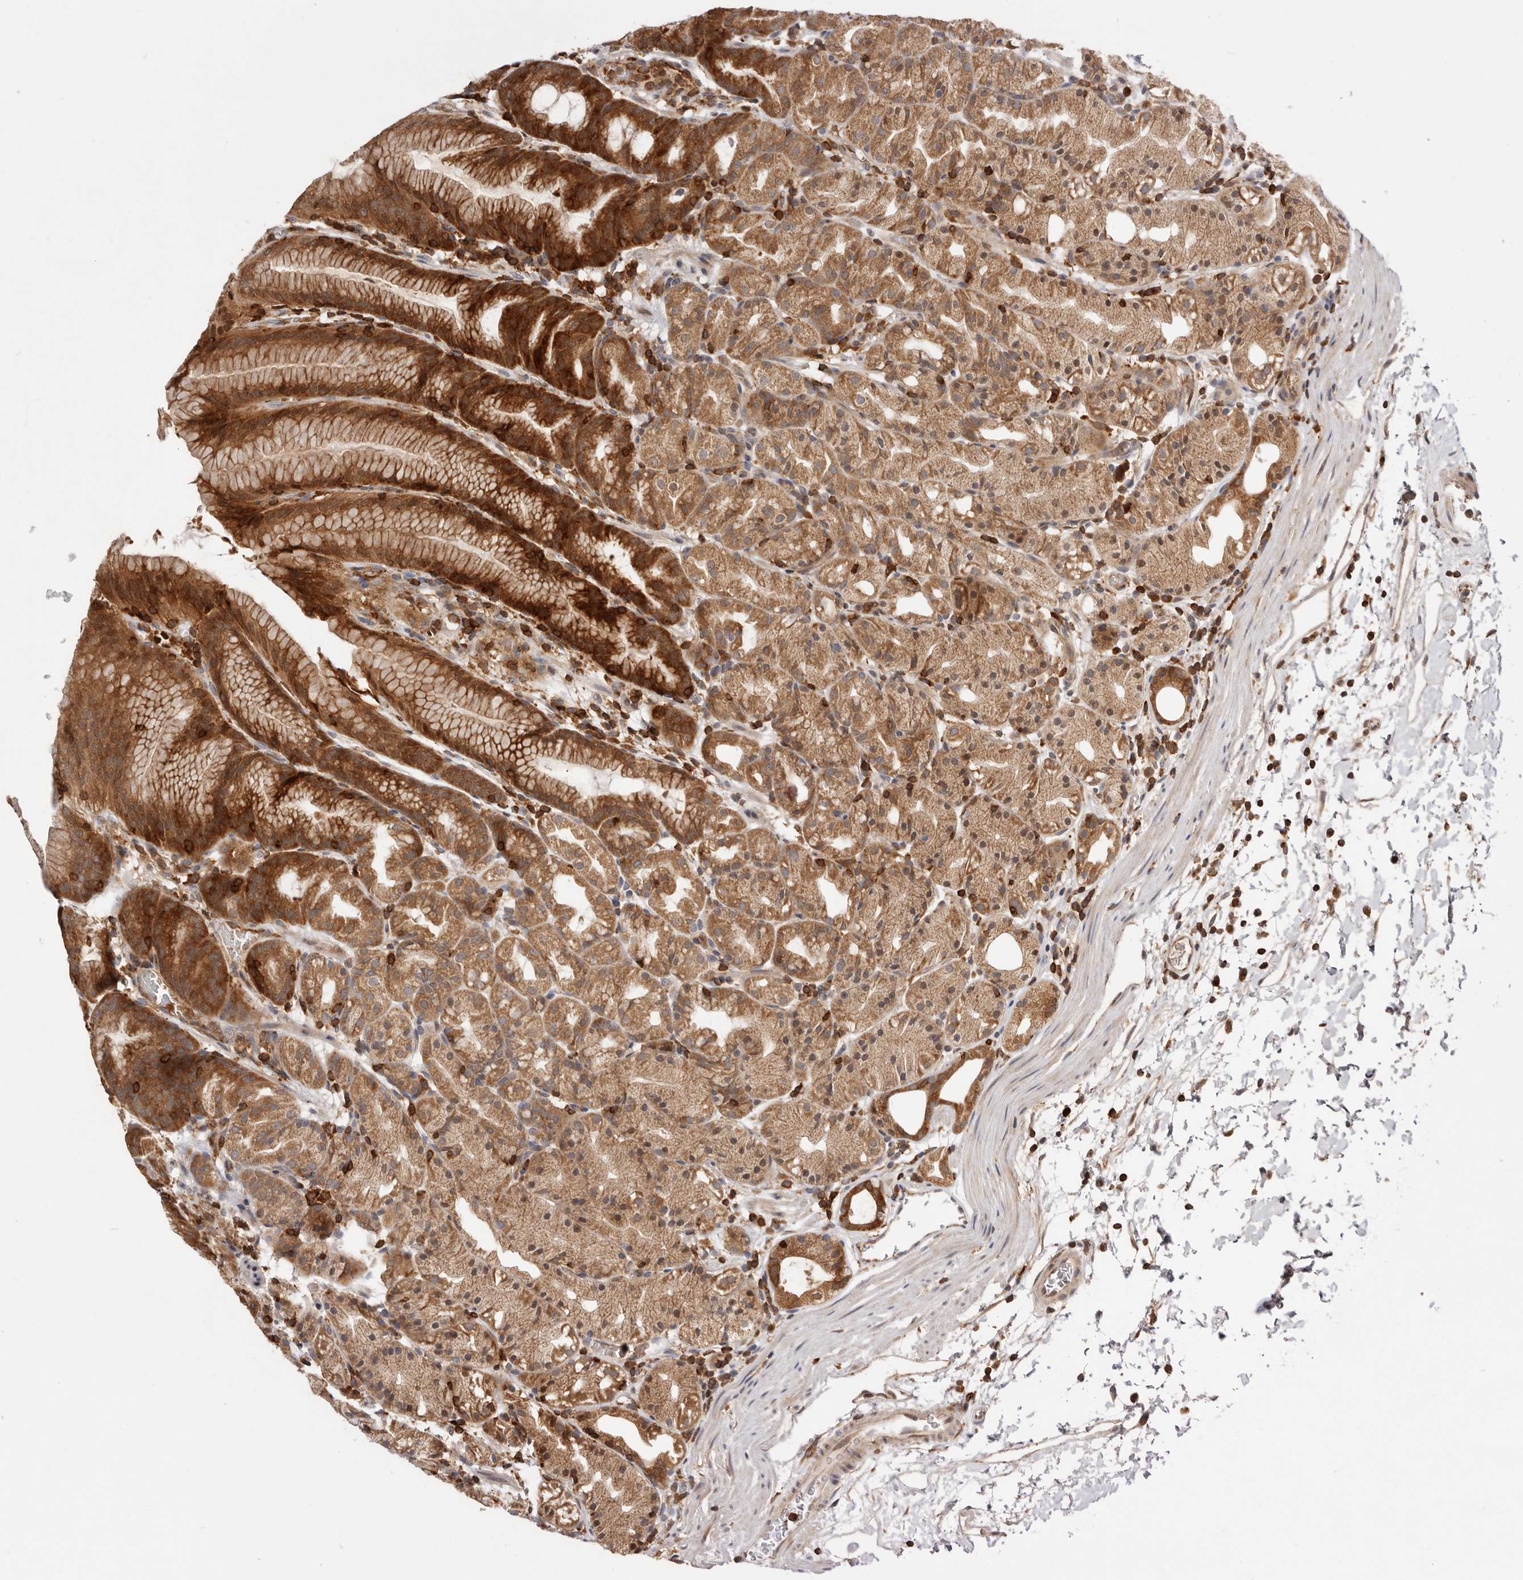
{"staining": {"intensity": "strong", "quantity": ">75%", "location": "cytoplasmic/membranous"}, "tissue": "stomach", "cell_type": "Glandular cells", "image_type": "normal", "snomed": [{"axis": "morphology", "description": "Normal tissue, NOS"}, {"axis": "topography", "description": "Stomach, upper"}], "caption": "Brown immunohistochemical staining in benign stomach demonstrates strong cytoplasmic/membranous positivity in about >75% of glandular cells.", "gene": "RNF213", "patient": {"sex": "male", "age": 48}}